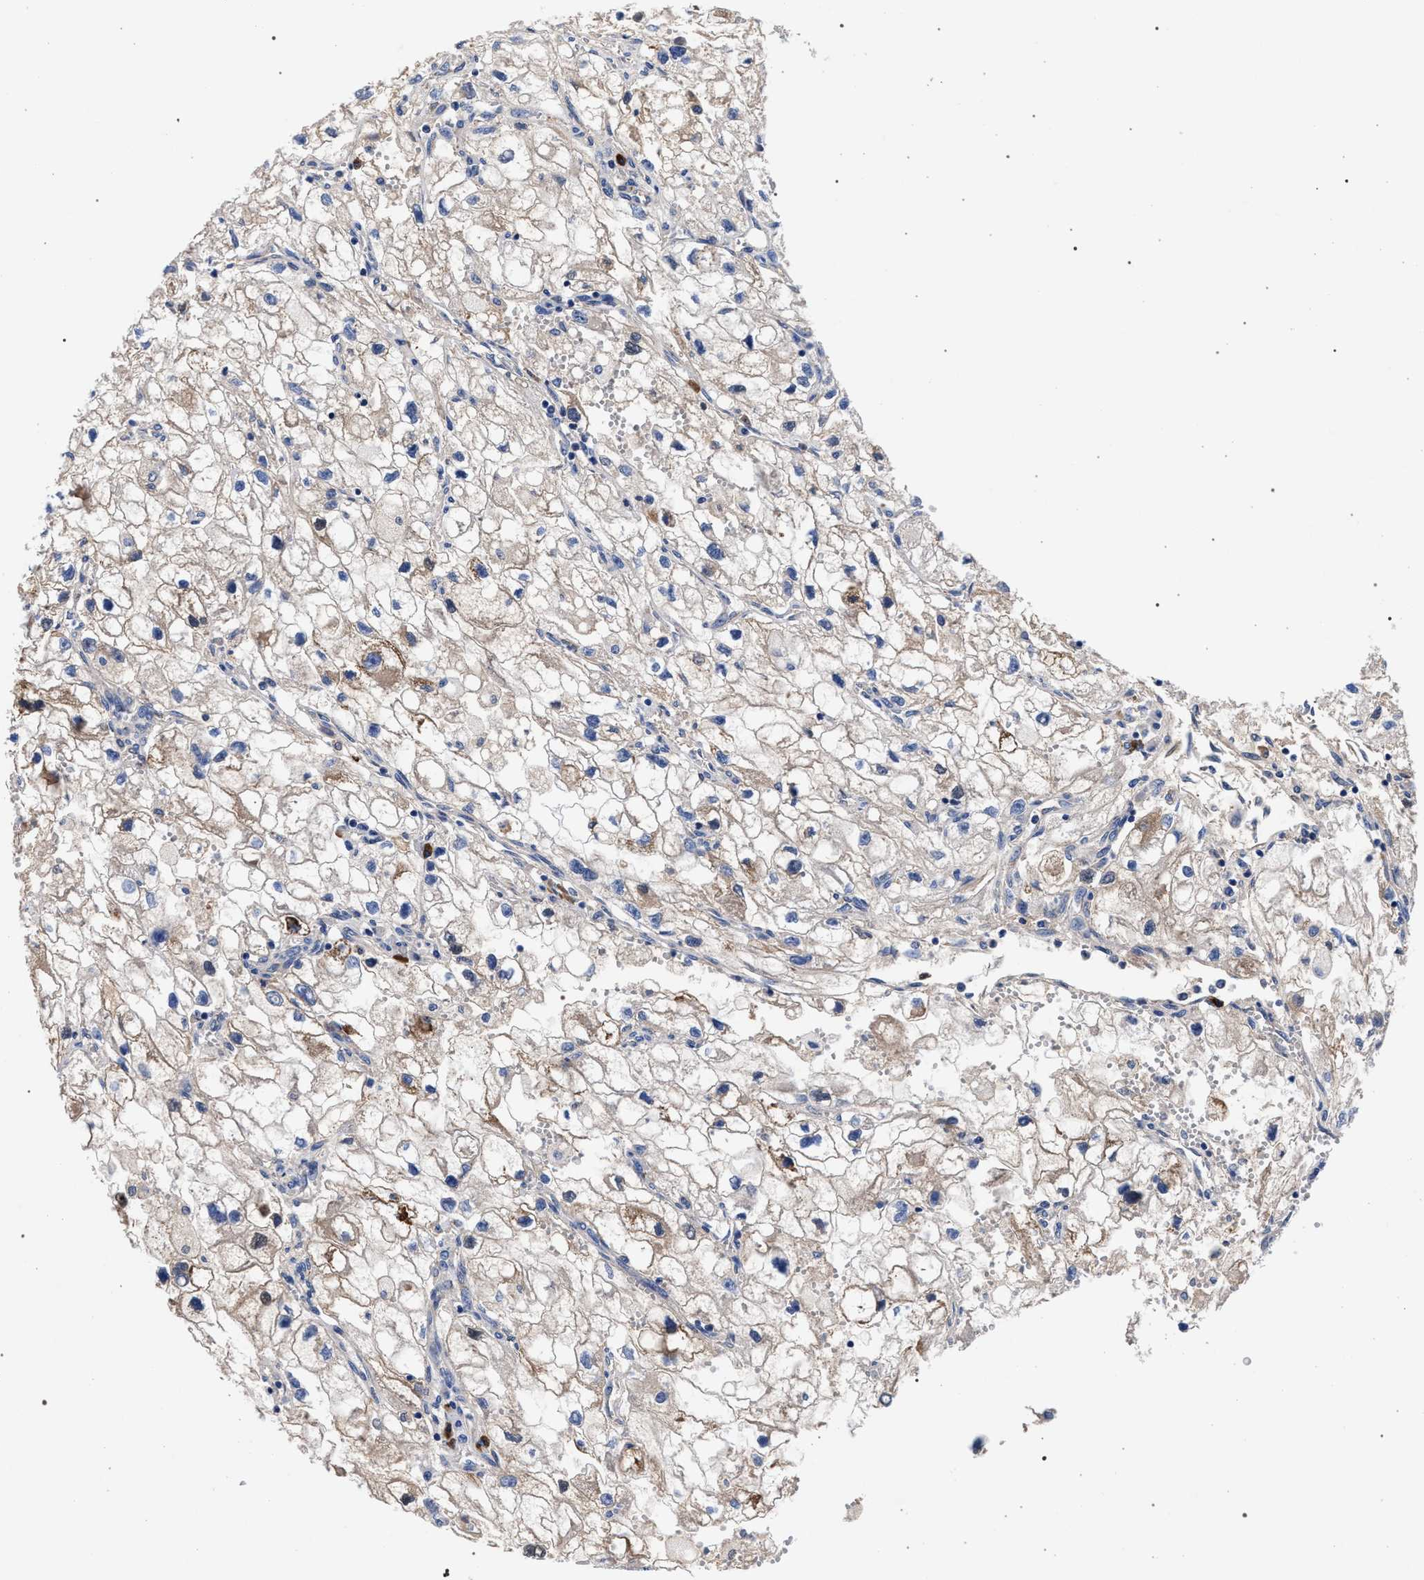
{"staining": {"intensity": "weak", "quantity": "25%-75%", "location": "cytoplasmic/membranous"}, "tissue": "renal cancer", "cell_type": "Tumor cells", "image_type": "cancer", "snomed": [{"axis": "morphology", "description": "Adenocarcinoma, NOS"}, {"axis": "topography", "description": "Kidney"}], "caption": "Immunohistochemical staining of human renal adenocarcinoma demonstrates weak cytoplasmic/membranous protein positivity in approximately 25%-75% of tumor cells.", "gene": "ACOX1", "patient": {"sex": "female", "age": 70}}